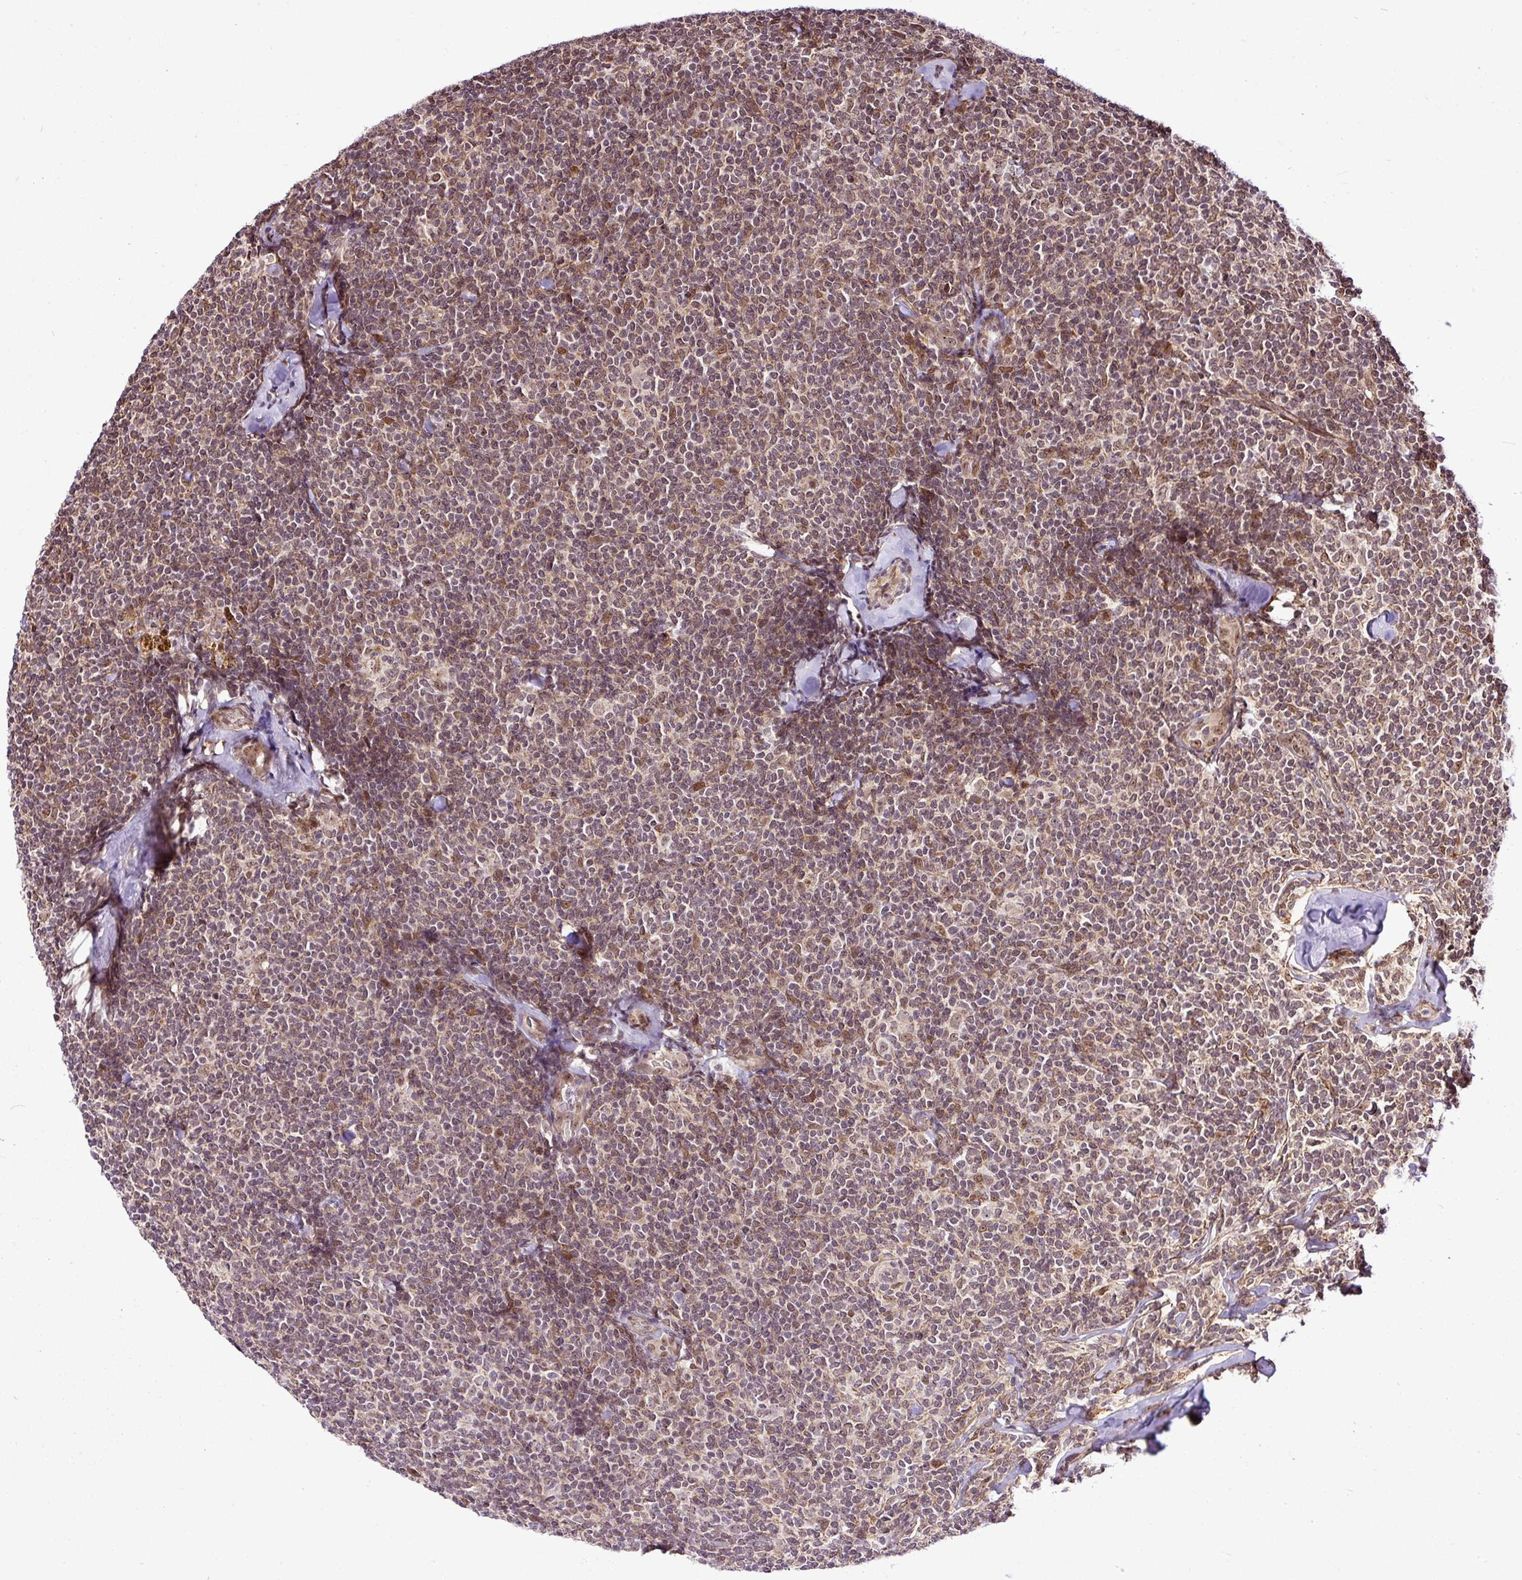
{"staining": {"intensity": "moderate", "quantity": "25%-75%", "location": "nuclear"}, "tissue": "lymphoma", "cell_type": "Tumor cells", "image_type": "cancer", "snomed": [{"axis": "morphology", "description": "Malignant lymphoma, non-Hodgkin's type, Low grade"}, {"axis": "topography", "description": "Lymph node"}], "caption": "High-power microscopy captured an immunohistochemistry micrograph of lymphoma, revealing moderate nuclear expression in approximately 25%-75% of tumor cells.", "gene": "FAM153A", "patient": {"sex": "female", "age": 56}}